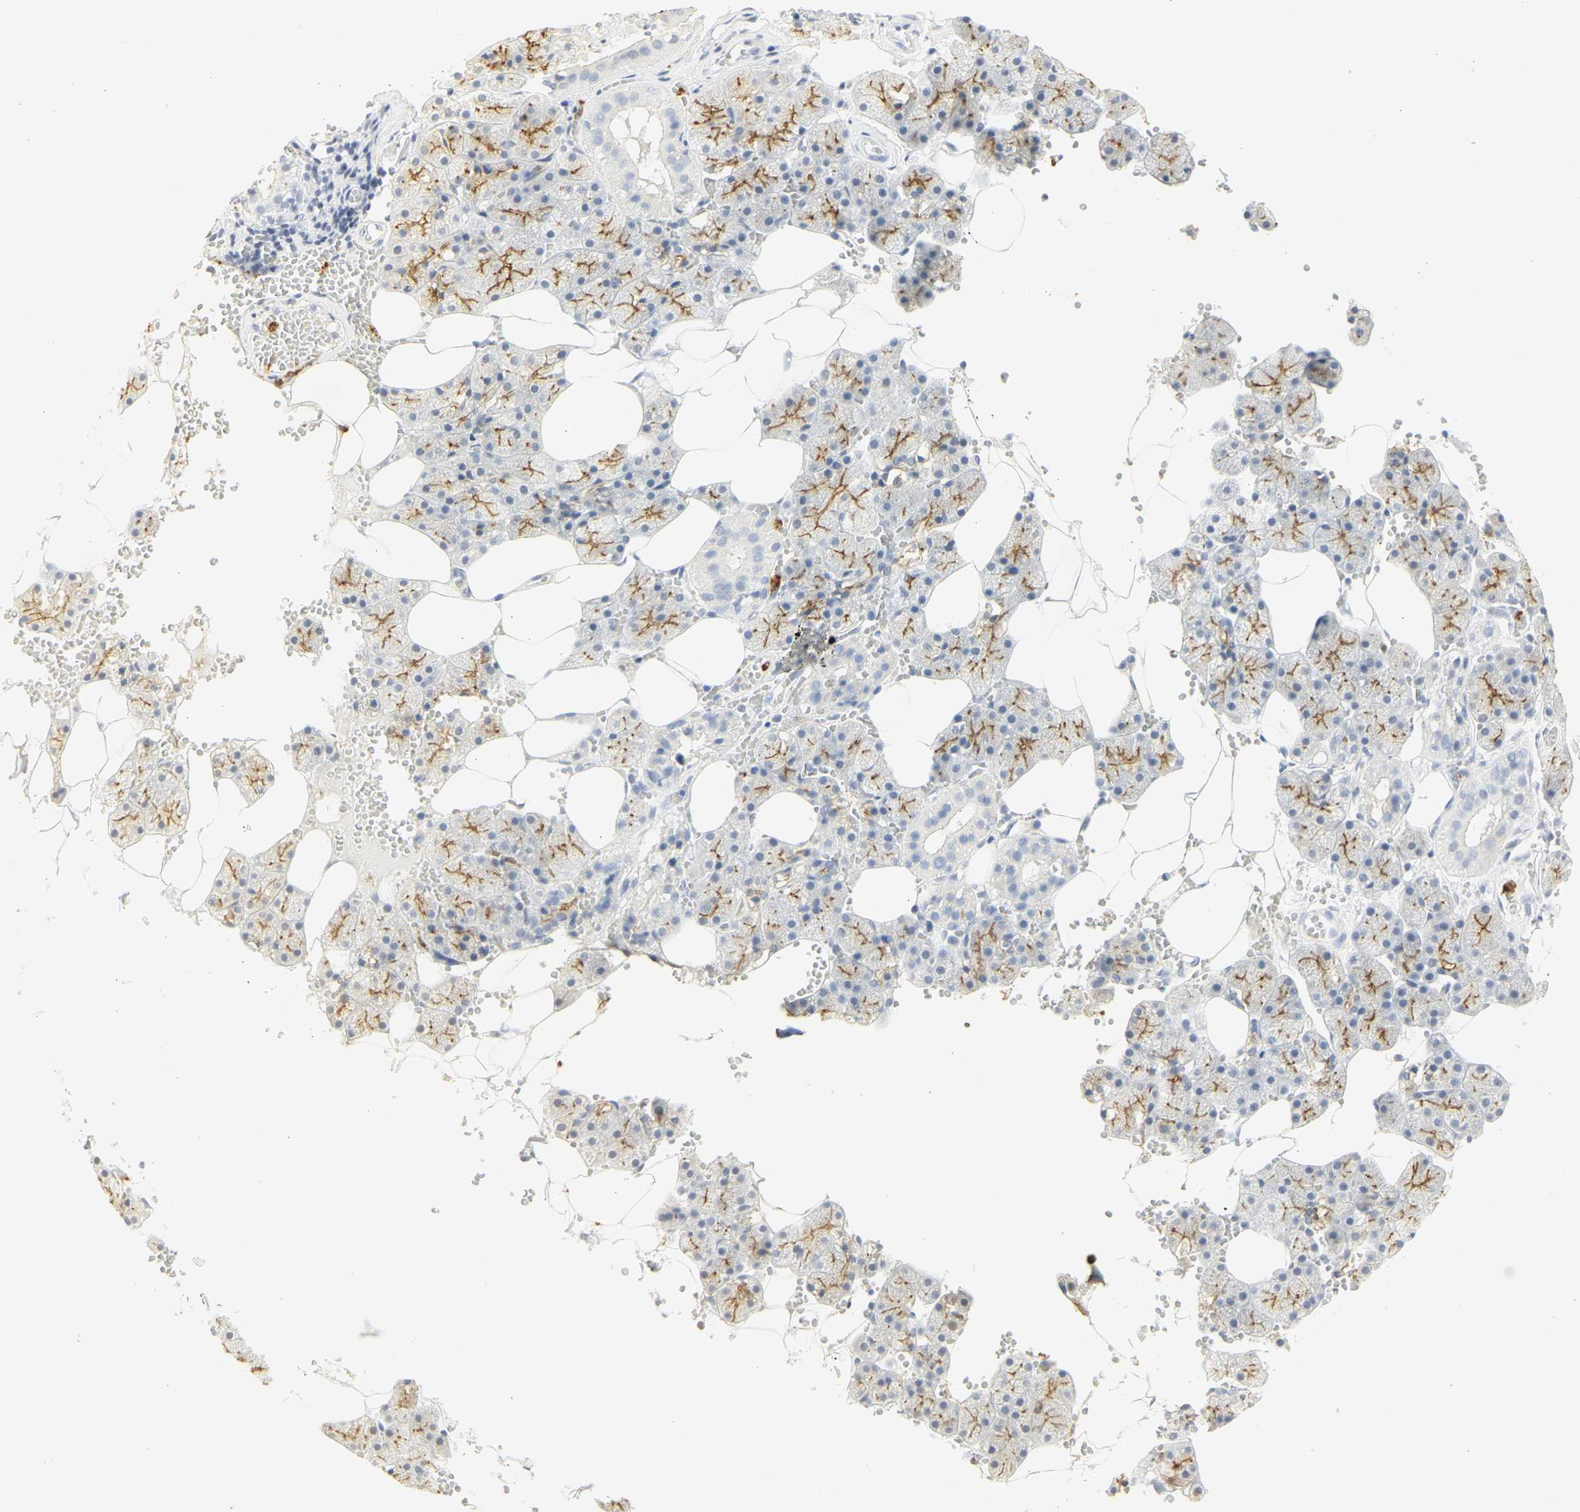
{"staining": {"intensity": "moderate", "quantity": "25%-75%", "location": "cytoplasmic/membranous"}, "tissue": "salivary gland", "cell_type": "Glandular cells", "image_type": "normal", "snomed": [{"axis": "morphology", "description": "Normal tissue, NOS"}, {"axis": "topography", "description": "Salivary gland"}], "caption": "The histopathology image reveals immunohistochemical staining of unremarkable salivary gland. There is moderate cytoplasmic/membranous positivity is present in about 25%-75% of glandular cells. (DAB (3,3'-diaminobenzidine) = brown stain, brightfield microscopy at high magnification).", "gene": "CEACAM5", "patient": {"sex": "male", "age": 62}}